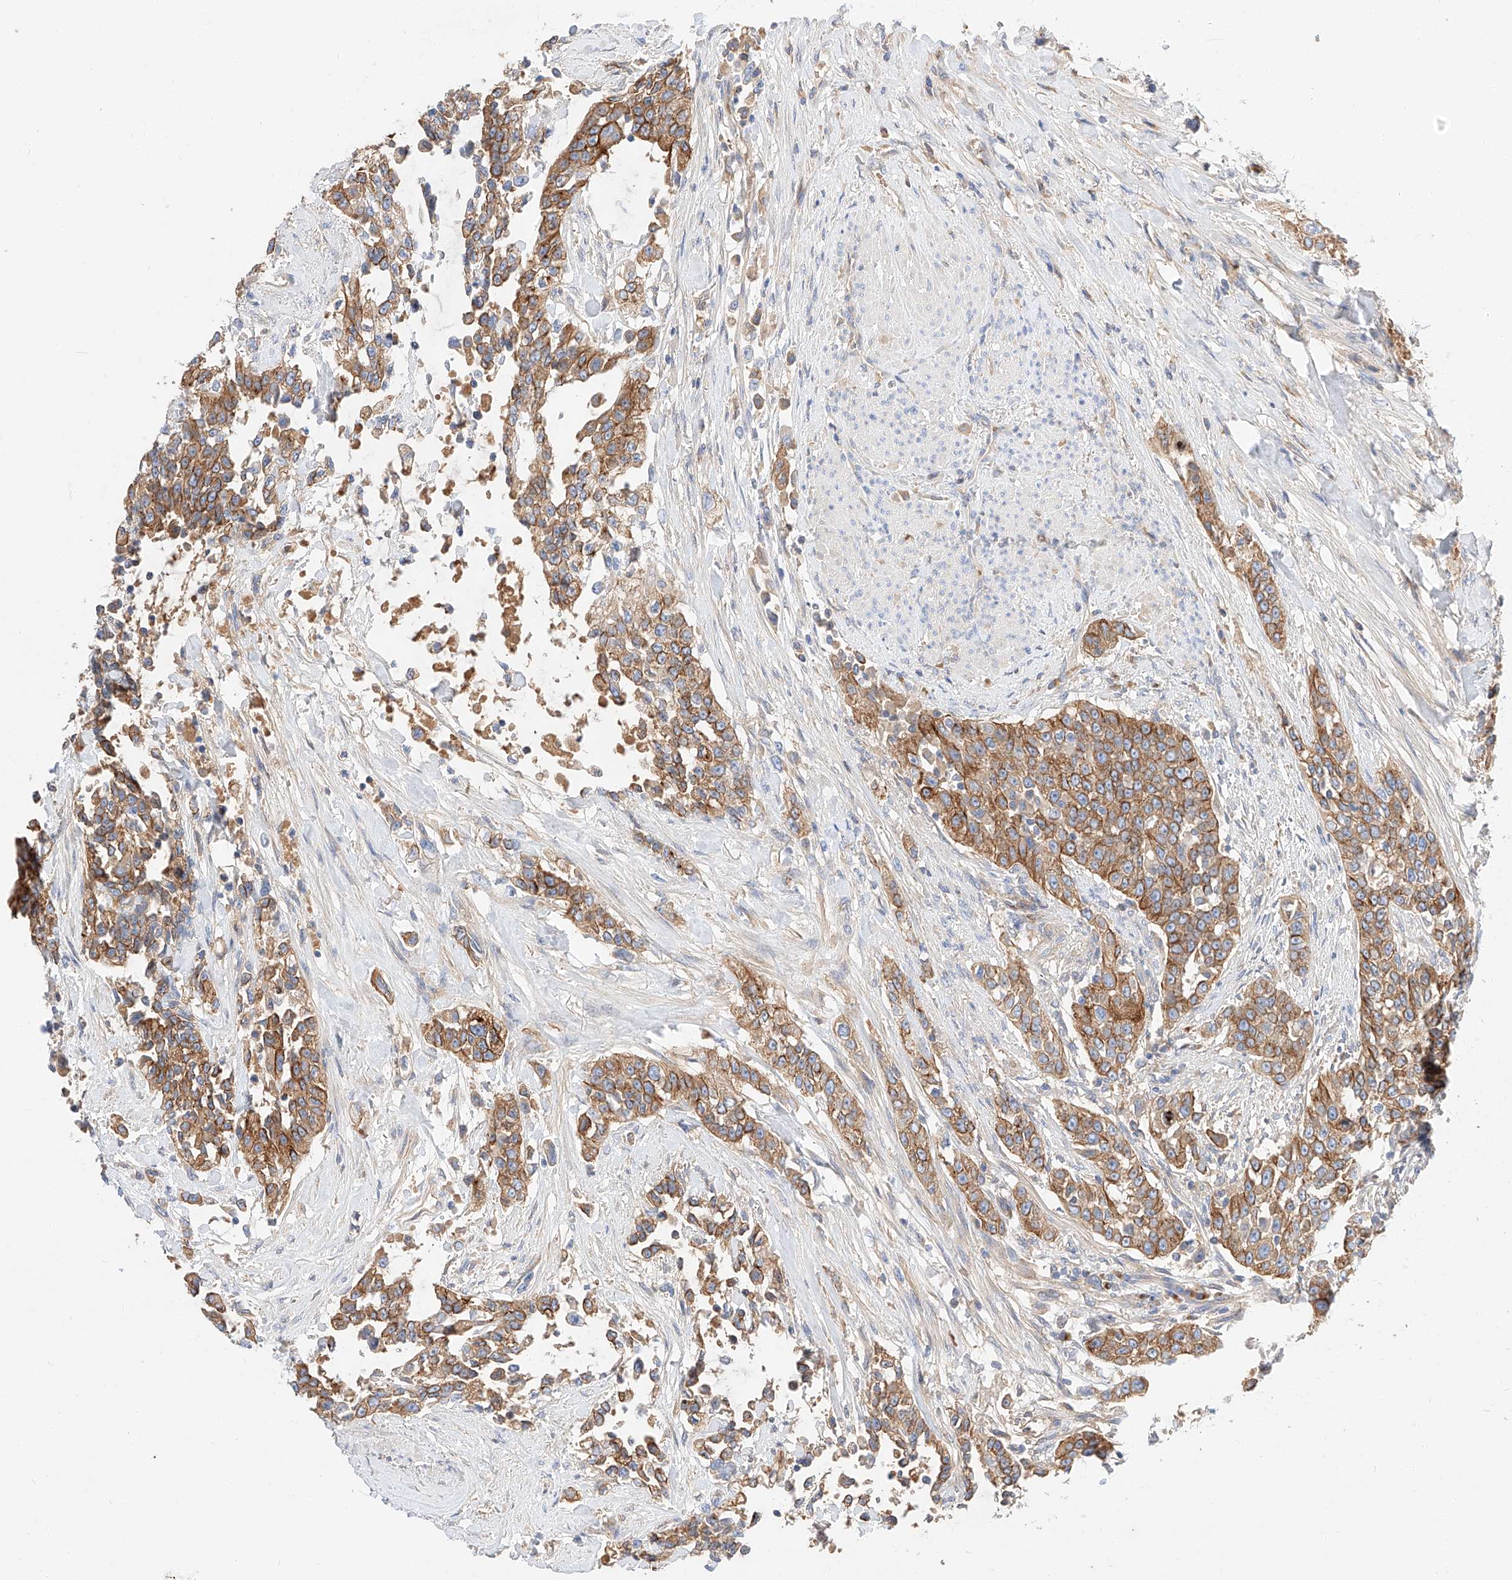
{"staining": {"intensity": "moderate", "quantity": ">75%", "location": "cytoplasmic/membranous"}, "tissue": "urothelial cancer", "cell_type": "Tumor cells", "image_type": "cancer", "snomed": [{"axis": "morphology", "description": "Urothelial carcinoma, High grade"}, {"axis": "topography", "description": "Urinary bladder"}], "caption": "Brown immunohistochemical staining in human urothelial carcinoma (high-grade) shows moderate cytoplasmic/membranous expression in about >75% of tumor cells.", "gene": "MAP7", "patient": {"sex": "female", "age": 80}}